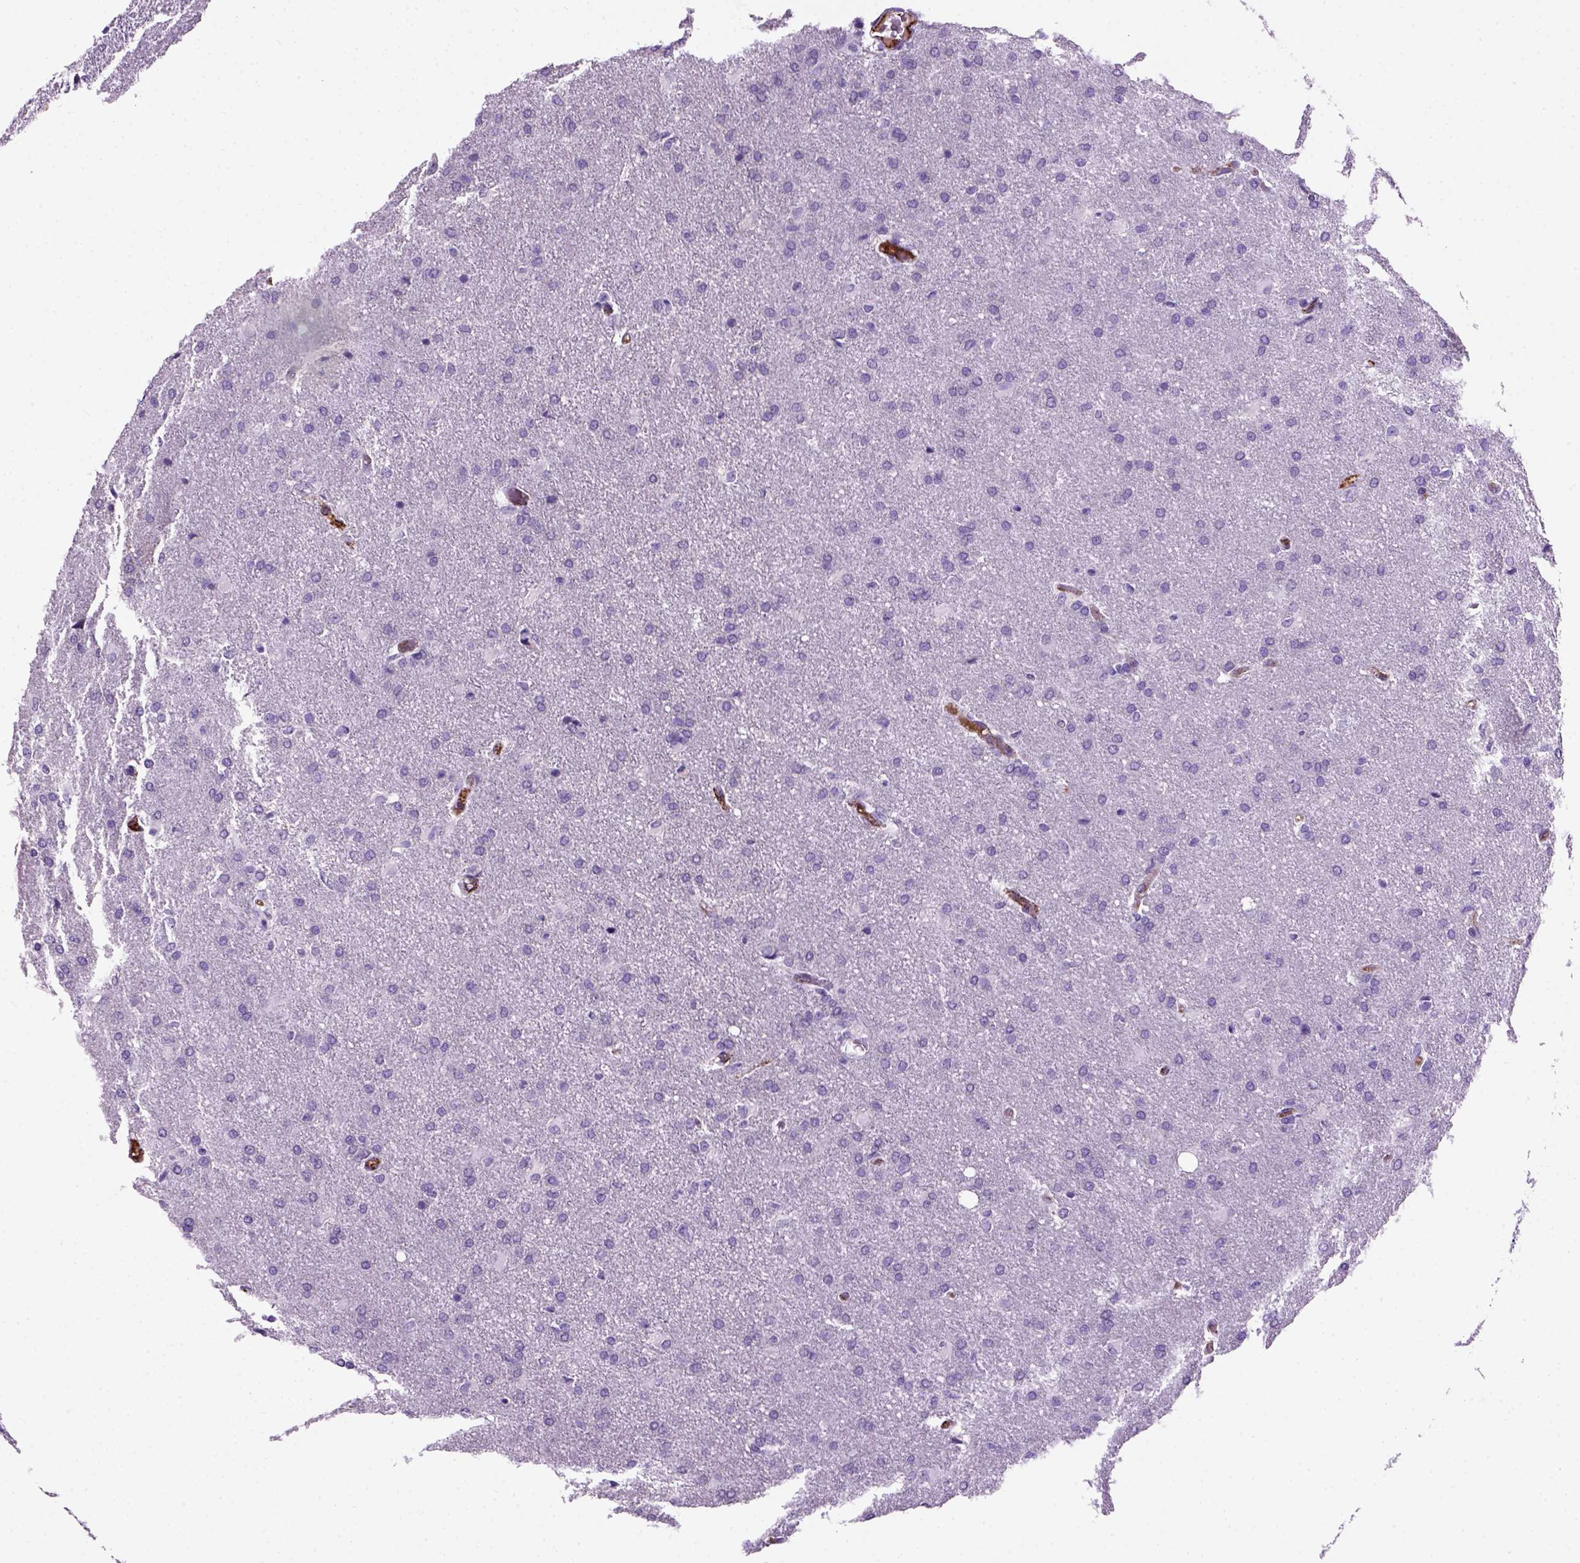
{"staining": {"intensity": "negative", "quantity": "none", "location": "none"}, "tissue": "glioma", "cell_type": "Tumor cells", "image_type": "cancer", "snomed": [{"axis": "morphology", "description": "Glioma, malignant, High grade"}, {"axis": "topography", "description": "Brain"}], "caption": "A micrograph of human glioma is negative for staining in tumor cells. (DAB immunohistochemistry with hematoxylin counter stain).", "gene": "VWF", "patient": {"sex": "male", "age": 68}}